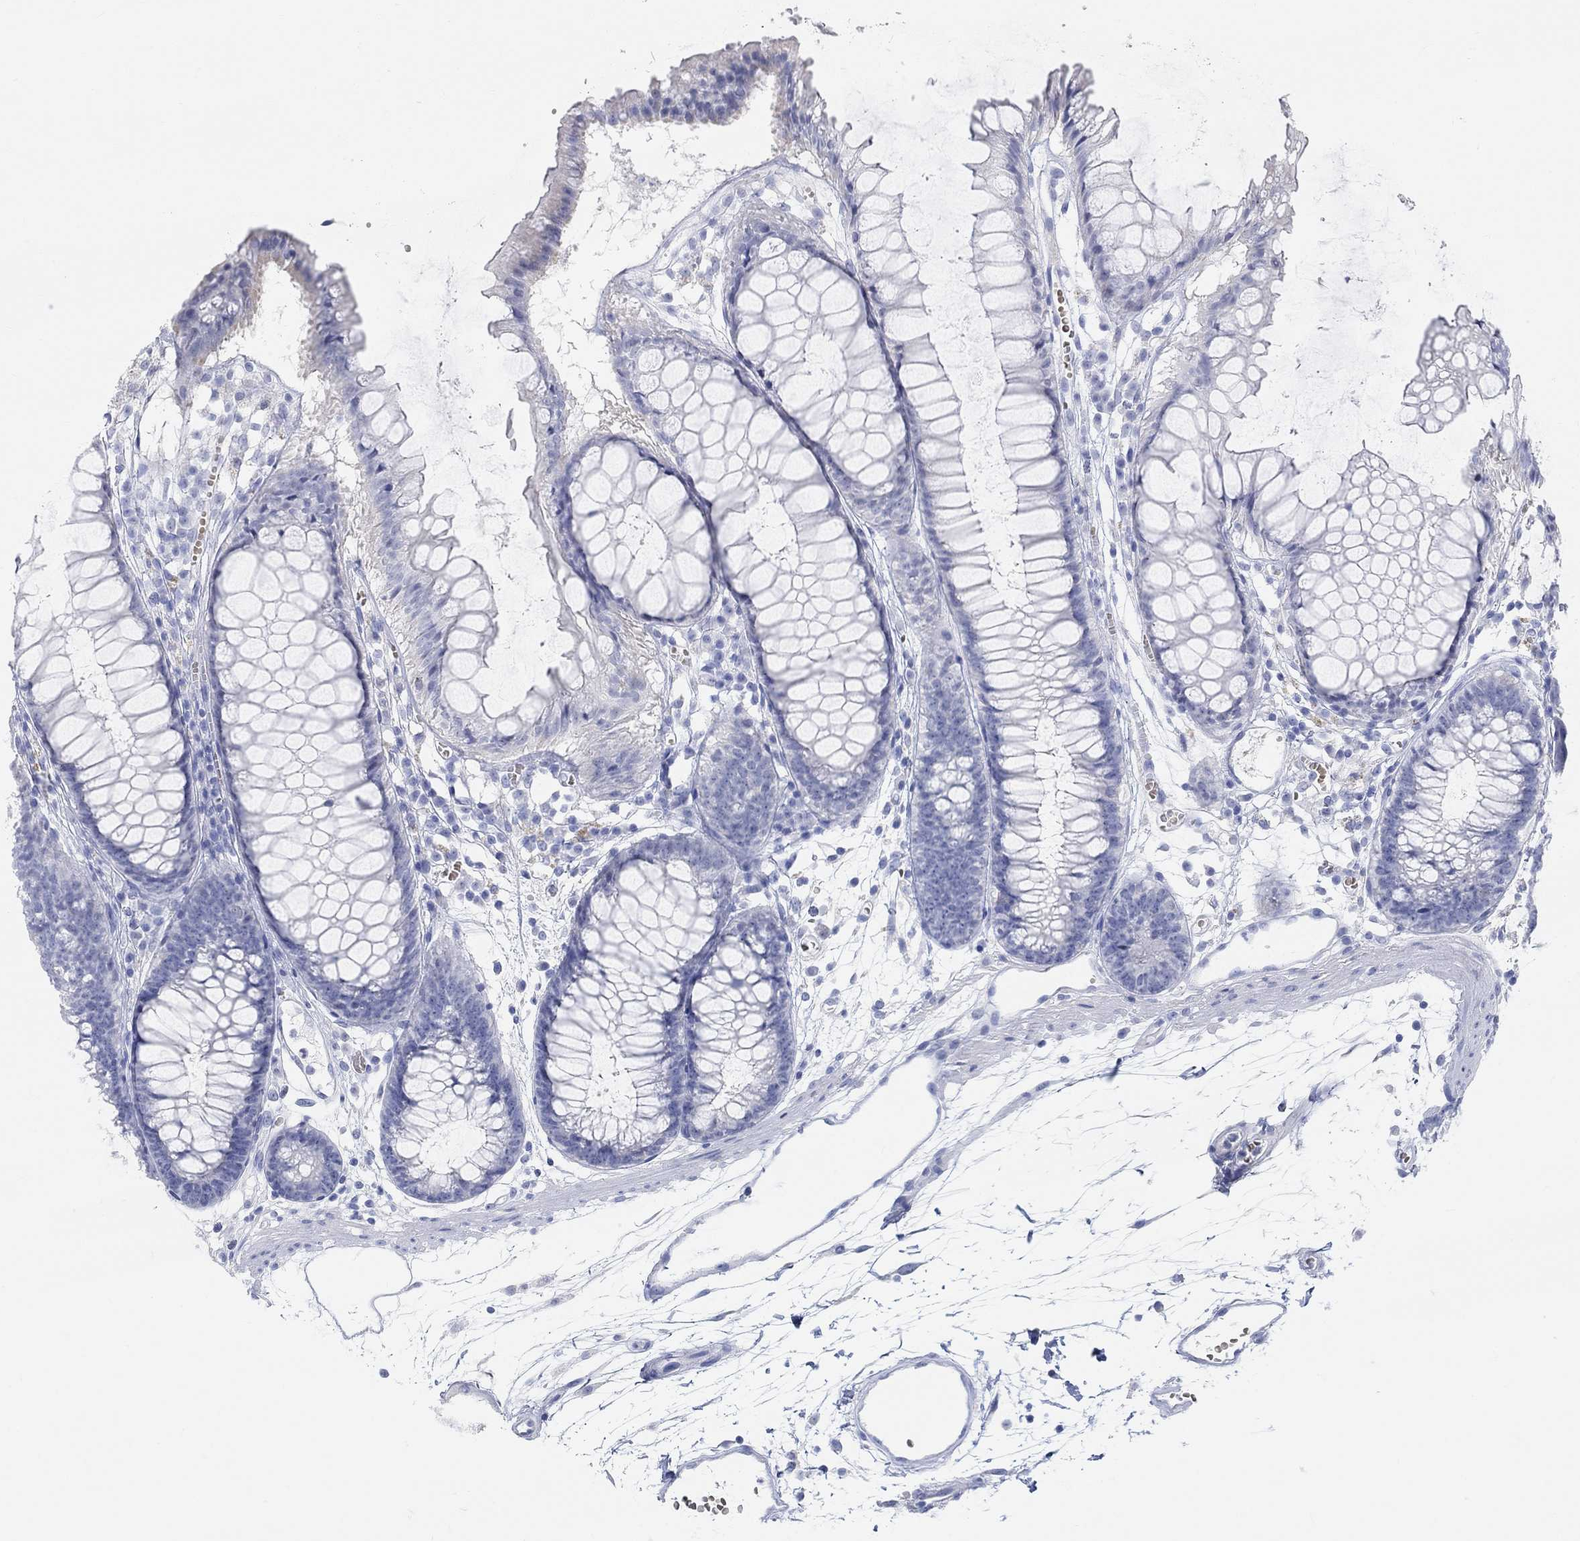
{"staining": {"intensity": "negative", "quantity": "none", "location": "none"}, "tissue": "colon", "cell_type": "Endothelial cells", "image_type": "normal", "snomed": [{"axis": "morphology", "description": "Normal tissue, NOS"}, {"axis": "morphology", "description": "Adenocarcinoma, NOS"}, {"axis": "topography", "description": "Colon"}], "caption": "Colon was stained to show a protein in brown. There is no significant positivity in endothelial cells. (DAB (3,3'-diaminobenzidine) immunohistochemistry with hematoxylin counter stain).", "gene": "GRIA3", "patient": {"sex": "male", "age": 65}}